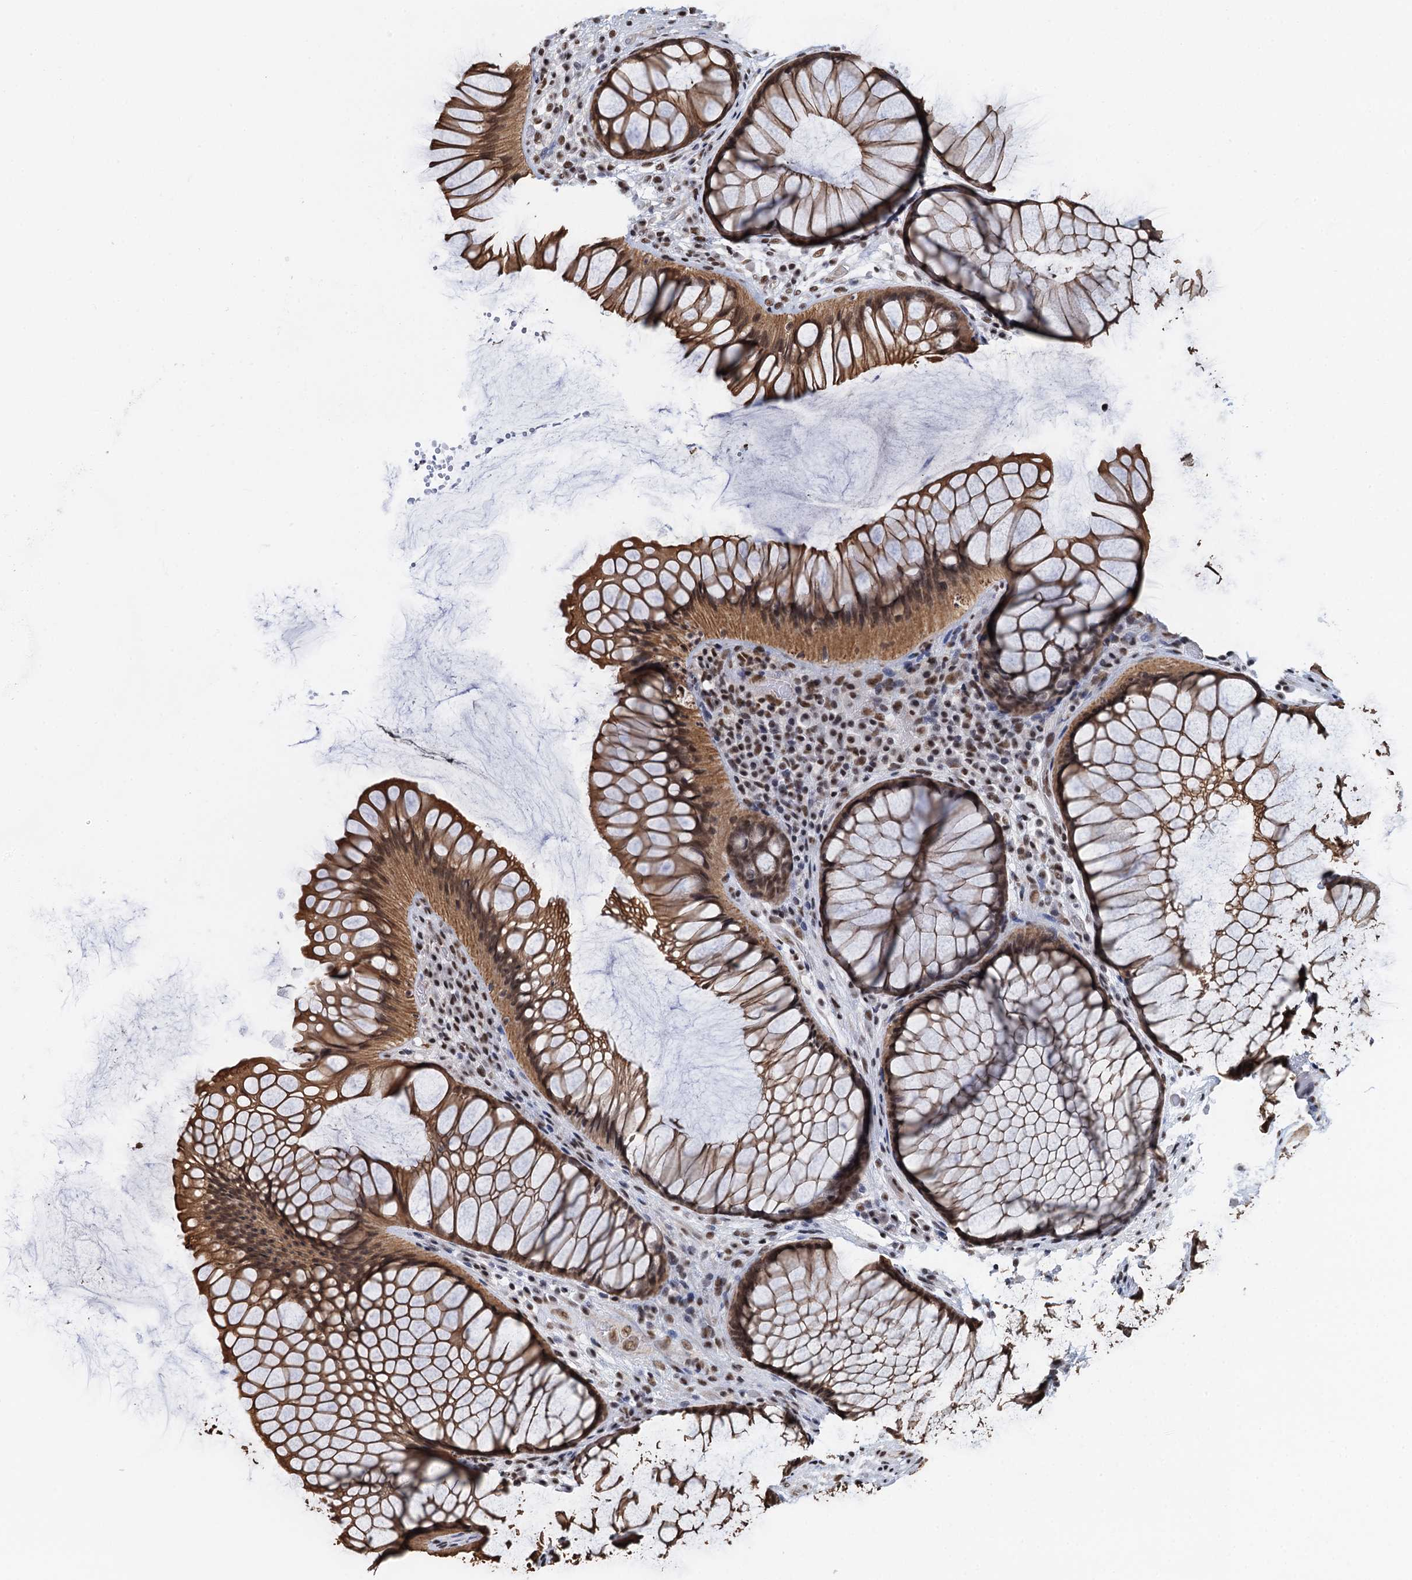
{"staining": {"intensity": "moderate", "quantity": ">75%", "location": "cytoplasmic/membranous,nuclear"}, "tissue": "rectum", "cell_type": "Glandular cells", "image_type": "normal", "snomed": [{"axis": "morphology", "description": "Normal tissue, NOS"}, {"axis": "topography", "description": "Rectum"}], "caption": "An IHC micrograph of unremarkable tissue is shown. Protein staining in brown highlights moderate cytoplasmic/membranous,nuclear positivity in rectum within glandular cells. (Stains: DAB in brown, nuclei in blue, Microscopy: brightfield microscopy at high magnification).", "gene": "ZNF609", "patient": {"sex": "male", "age": 51}}